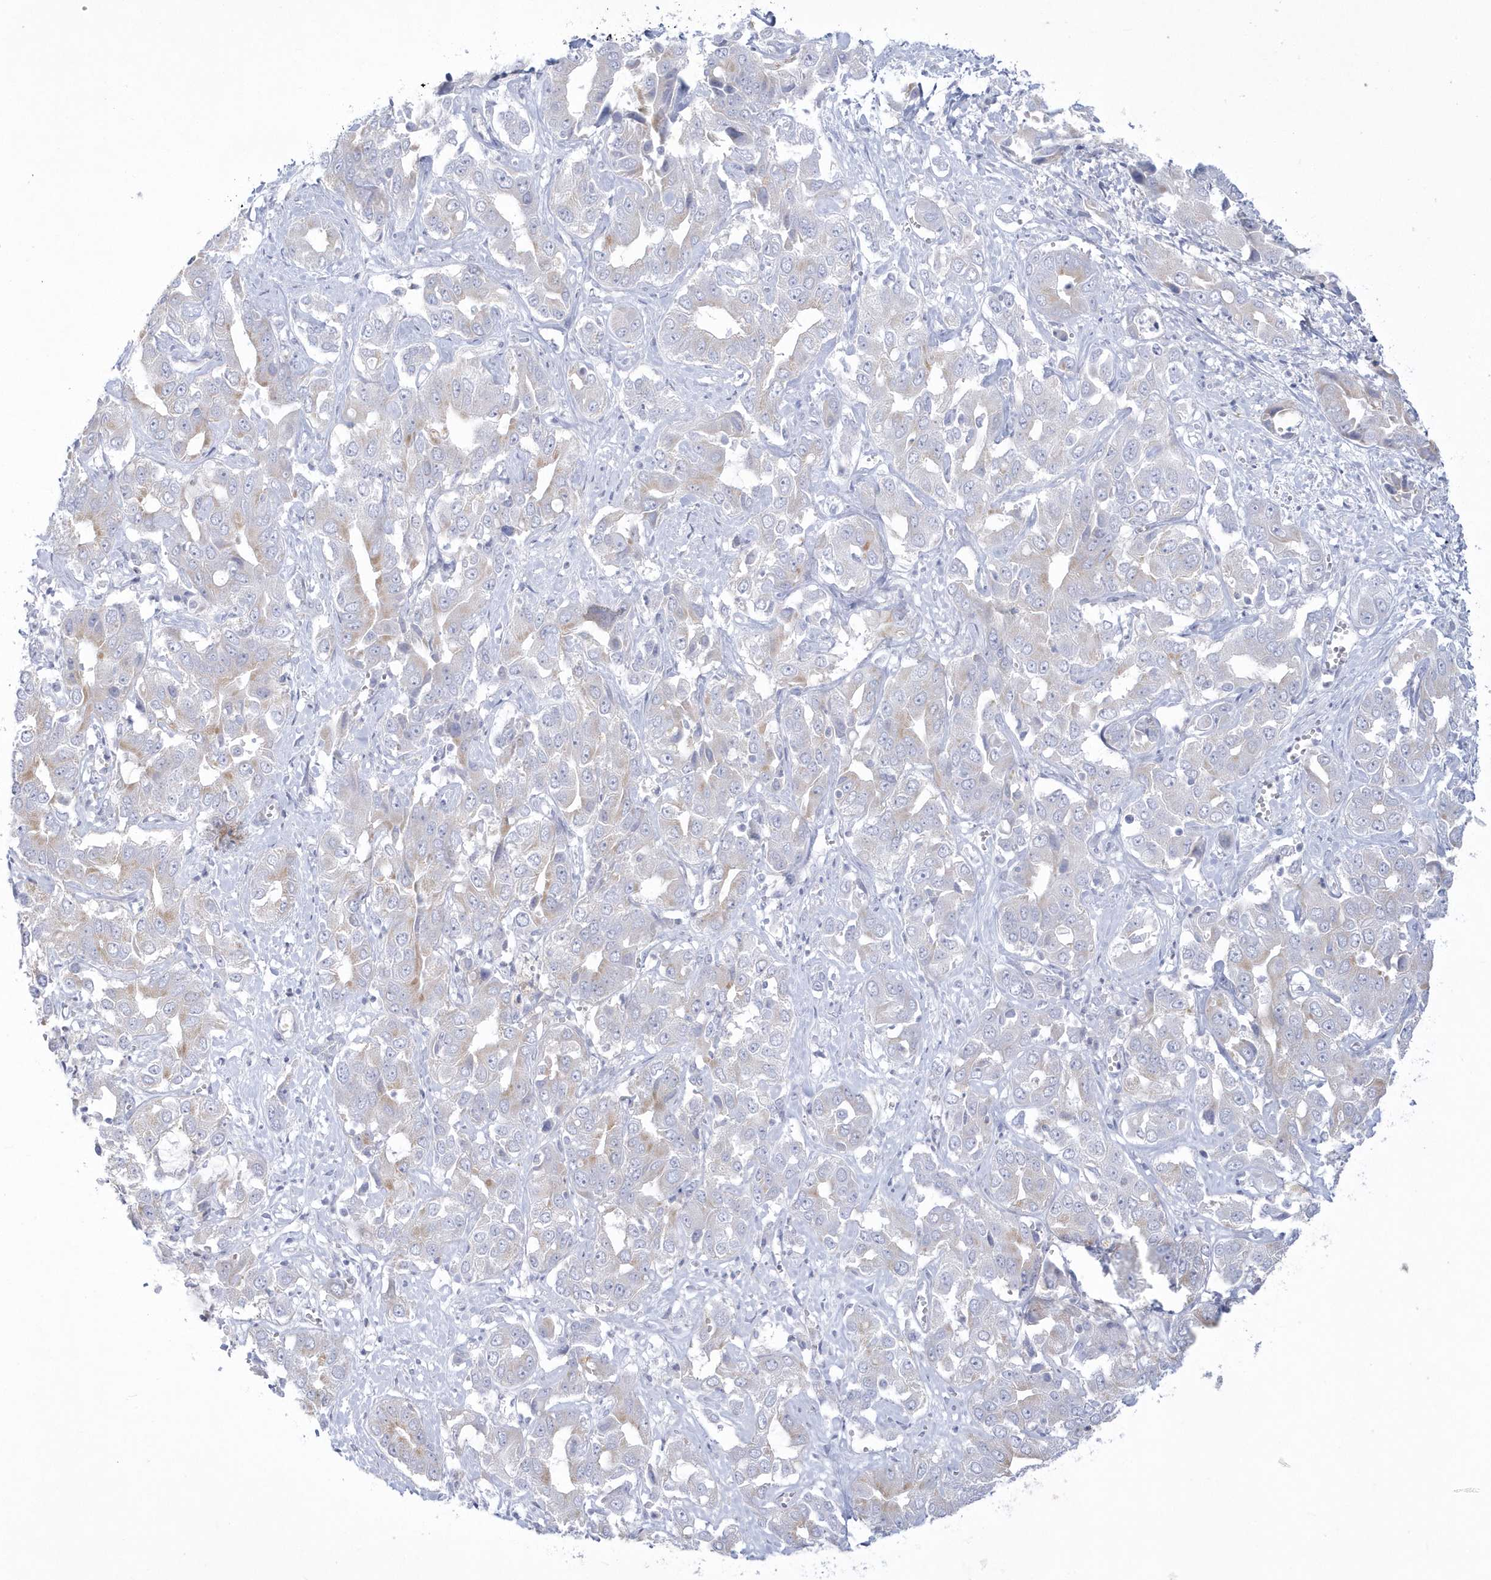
{"staining": {"intensity": "weak", "quantity": "<25%", "location": "cytoplasmic/membranous"}, "tissue": "liver cancer", "cell_type": "Tumor cells", "image_type": "cancer", "snomed": [{"axis": "morphology", "description": "Cholangiocarcinoma"}, {"axis": "topography", "description": "Liver"}], "caption": "This photomicrograph is of liver cancer stained with immunohistochemistry (IHC) to label a protein in brown with the nuclei are counter-stained blue. There is no positivity in tumor cells.", "gene": "WDR27", "patient": {"sex": "female", "age": 52}}